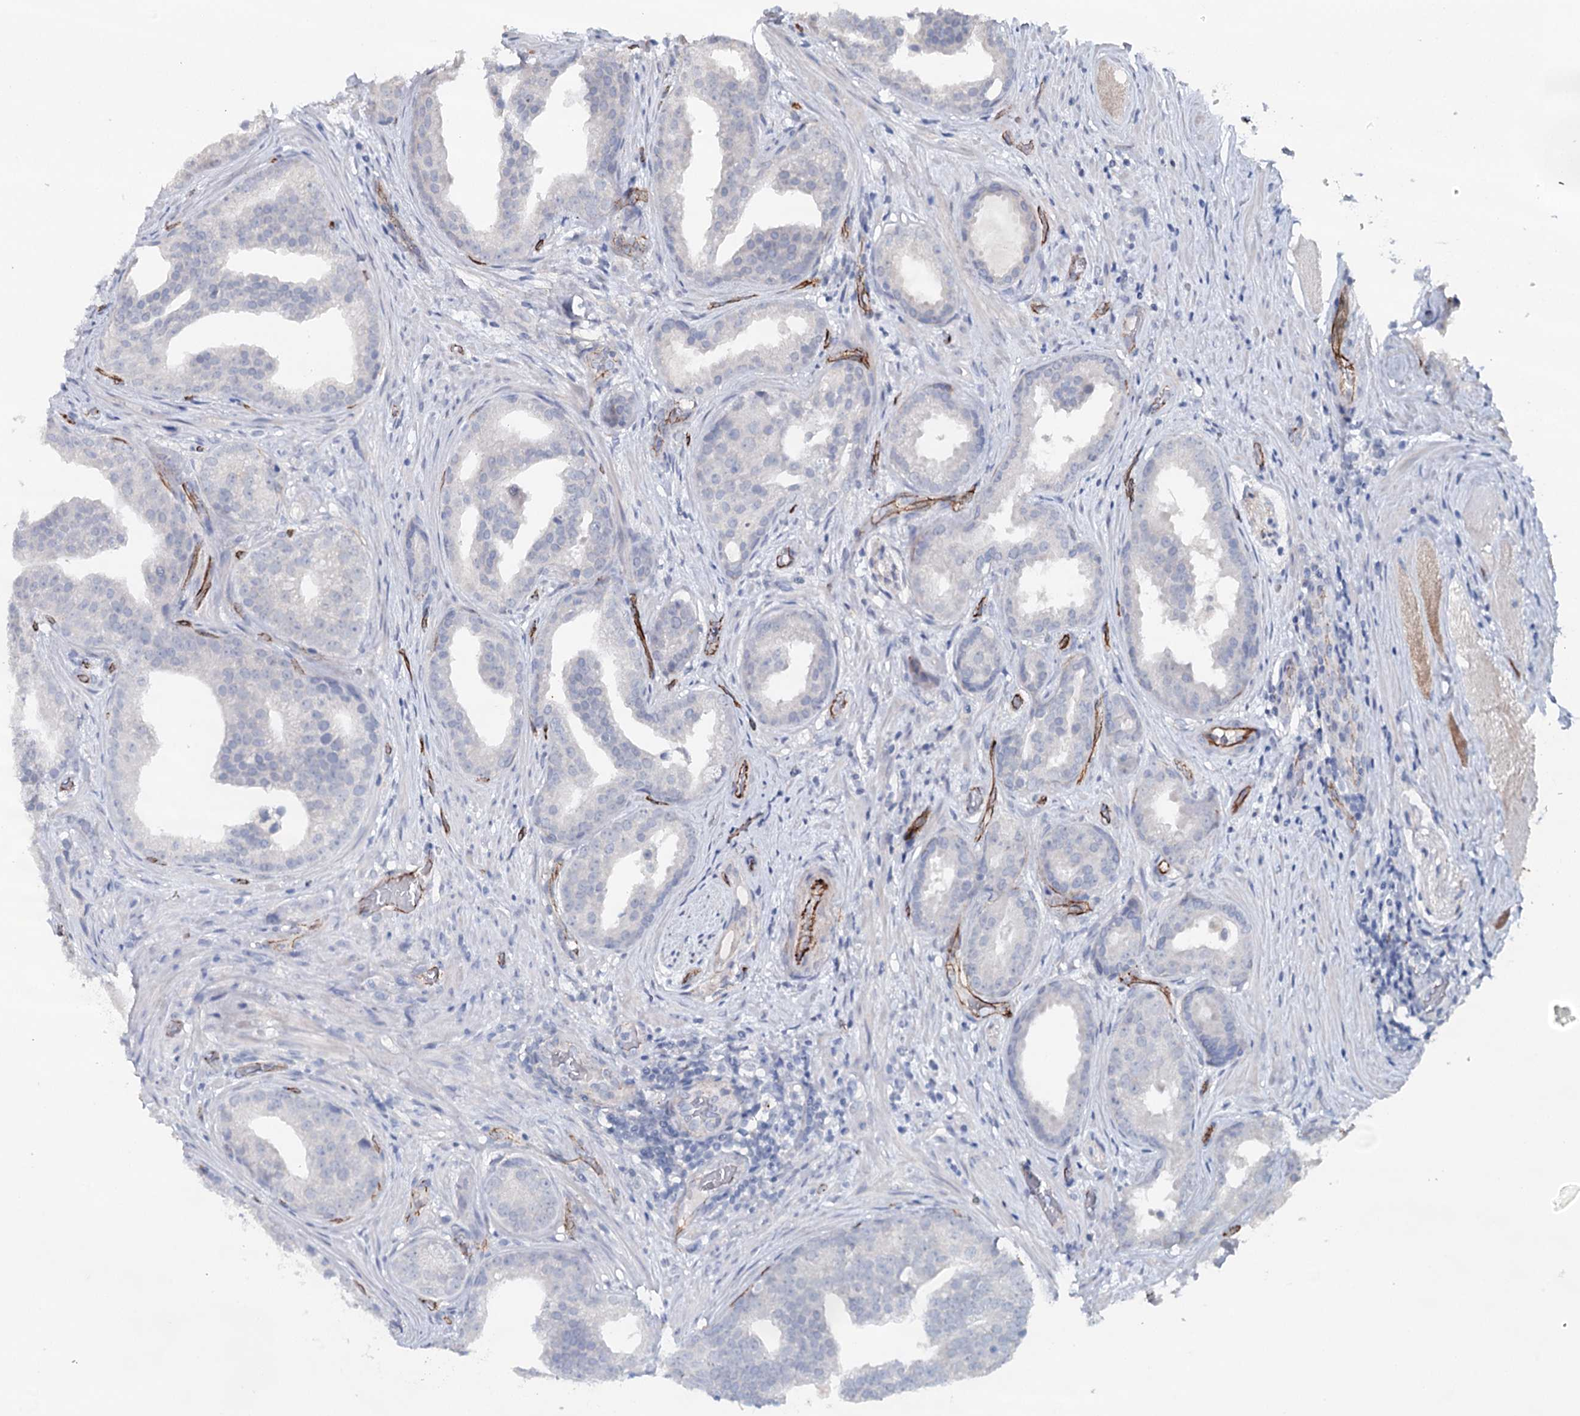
{"staining": {"intensity": "negative", "quantity": "none", "location": "none"}, "tissue": "prostate cancer", "cell_type": "Tumor cells", "image_type": "cancer", "snomed": [{"axis": "morphology", "description": "Adenocarcinoma, Low grade"}, {"axis": "topography", "description": "Prostate"}], "caption": "IHC of low-grade adenocarcinoma (prostate) shows no expression in tumor cells.", "gene": "SYNPO", "patient": {"sex": "male", "age": 71}}